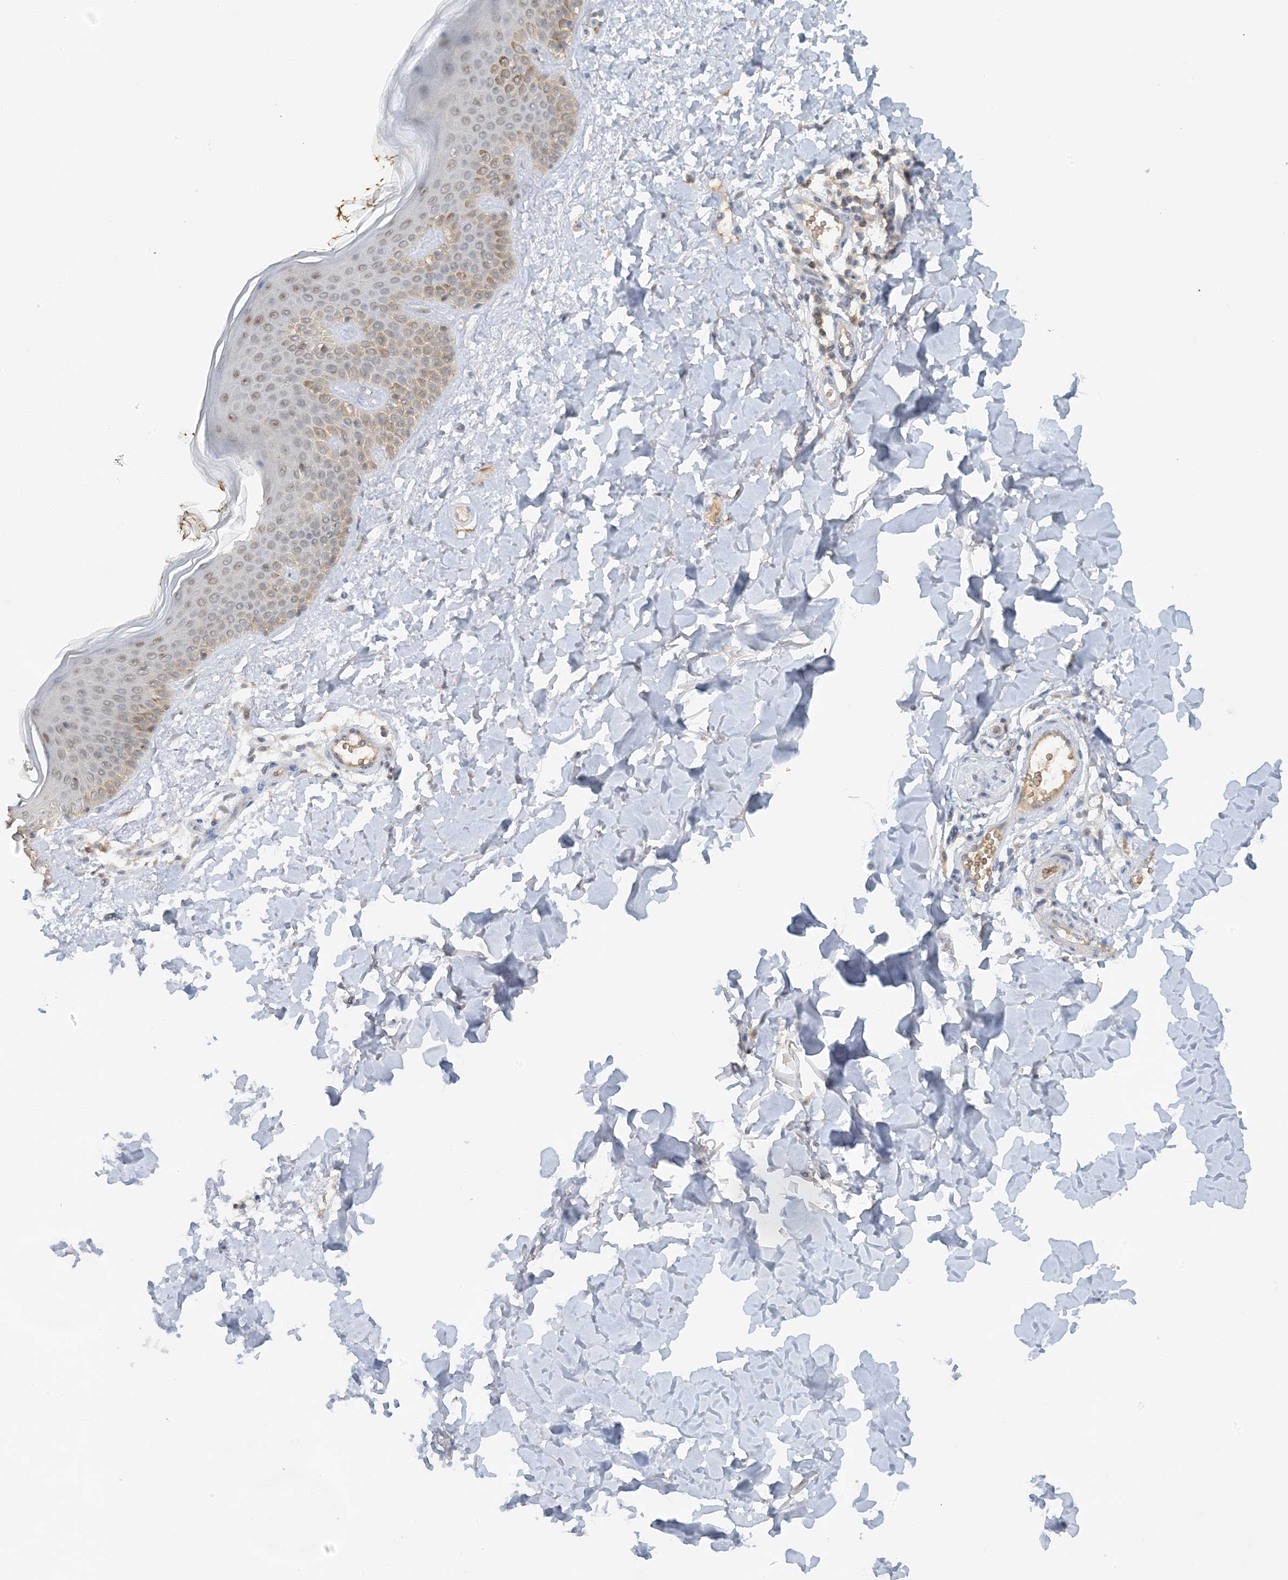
{"staining": {"intensity": "negative", "quantity": "none", "location": "none"}, "tissue": "skin", "cell_type": "Fibroblasts", "image_type": "normal", "snomed": [{"axis": "morphology", "description": "Normal tissue, NOS"}, {"axis": "topography", "description": "Skin"}], "caption": "The photomicrograph displays no staining of fibroblasts in normal skin.", "gene": "UBE2E1", "patient": {"sex": "male", "age": 37}}